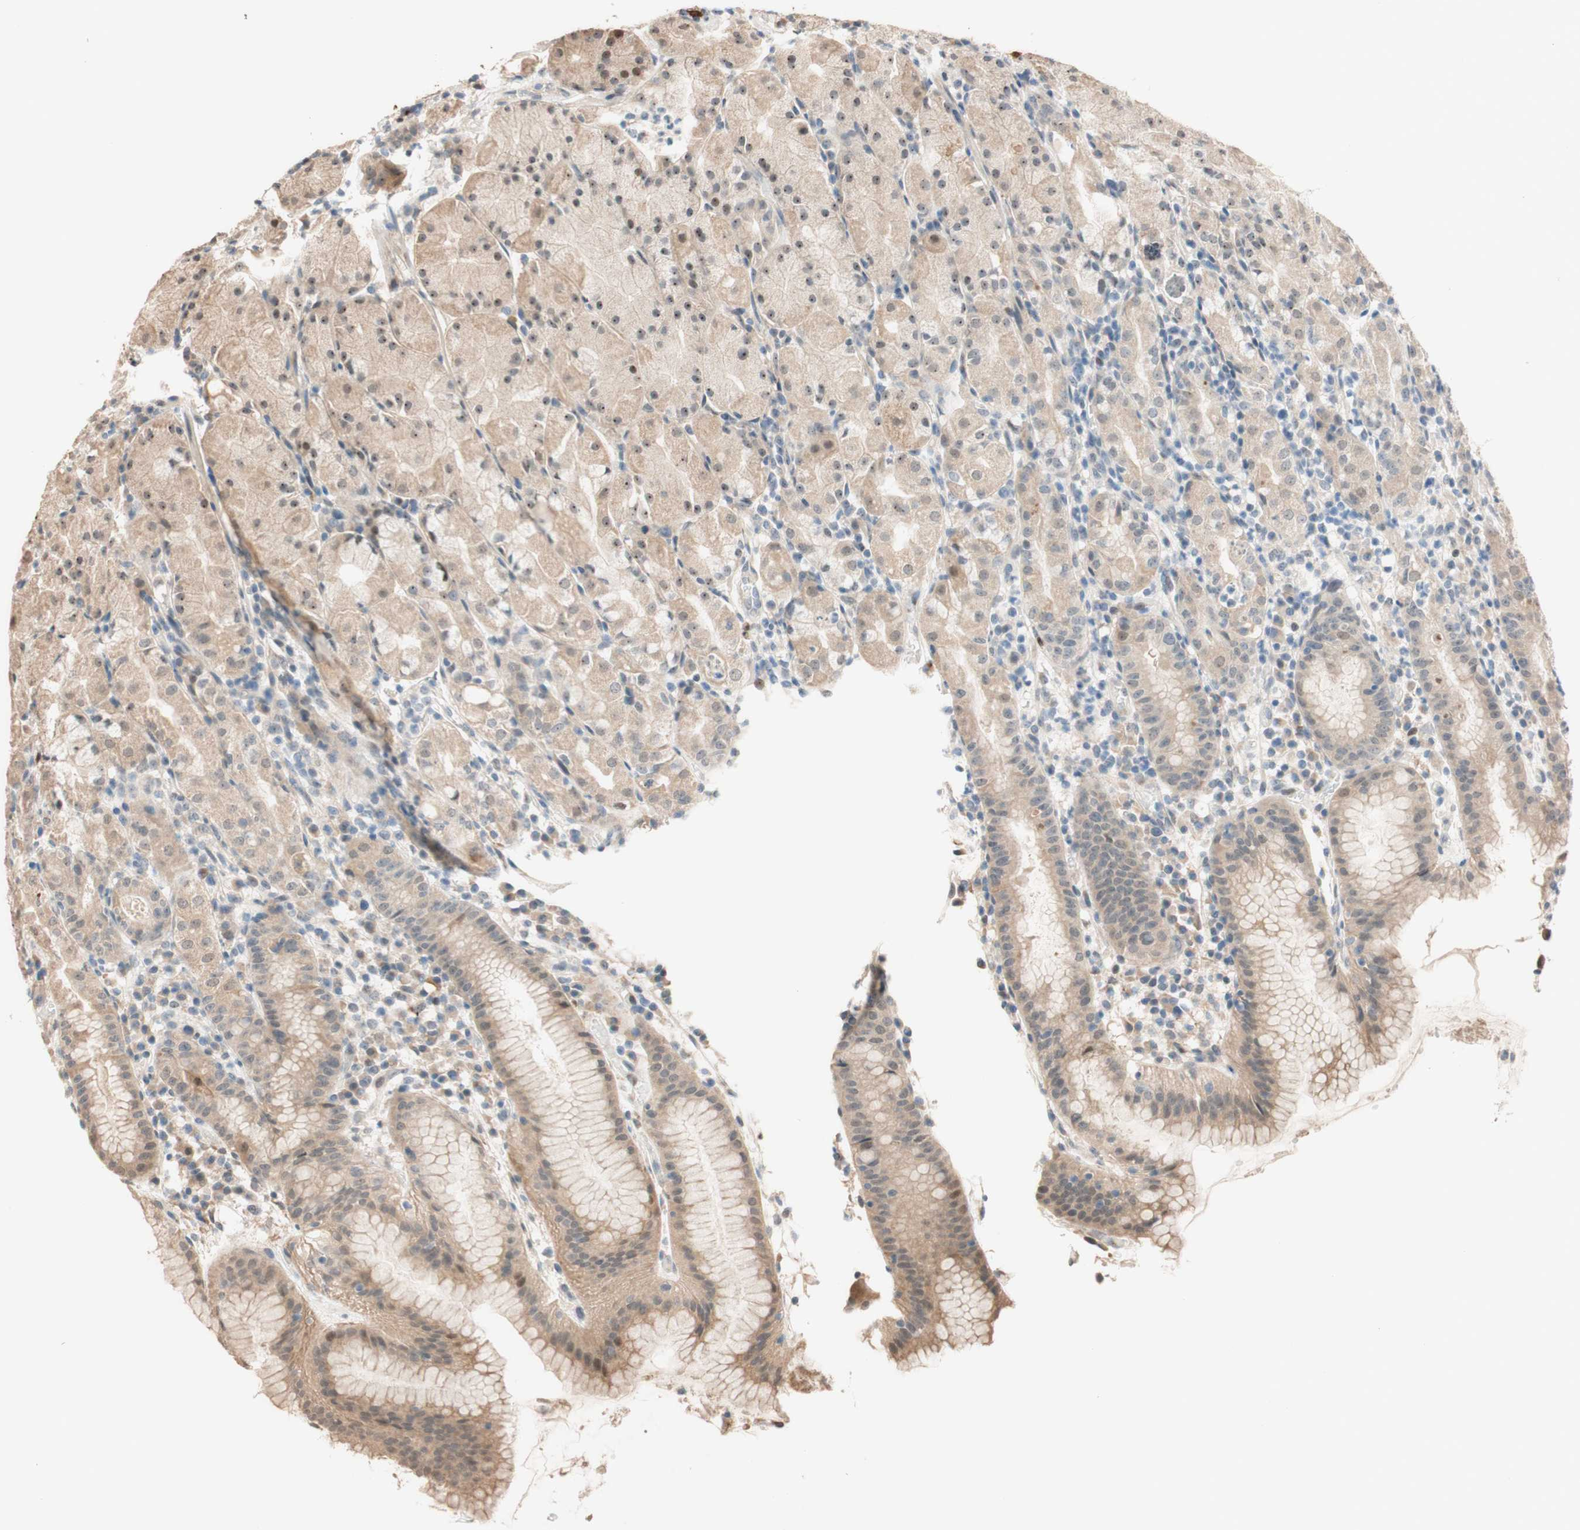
{"staining": {"intensity": "strong", "quantity": ">75%", "location": "cytoplasmic/membranous"}, "tissue": "stomach", "cell_type": "Glandular cells", "image_type": "normal", "snomed": [{"axis": "morphology", "description": "Normal tissue, NOS"}, {"axis": "topography", "description": "Stomach"}, {"axis": "topography", "description": "Stomach, lower"}], "caption": "Brown immunohistochemical staining in benign human stomach shows strong cytoplasmic/membranous expression in about >75% of glandular cells. (DAB IHC with brightfield microscopy, high magnification).", "gene": "CCNC", "patient": {"sex": "female", "age": 75}}